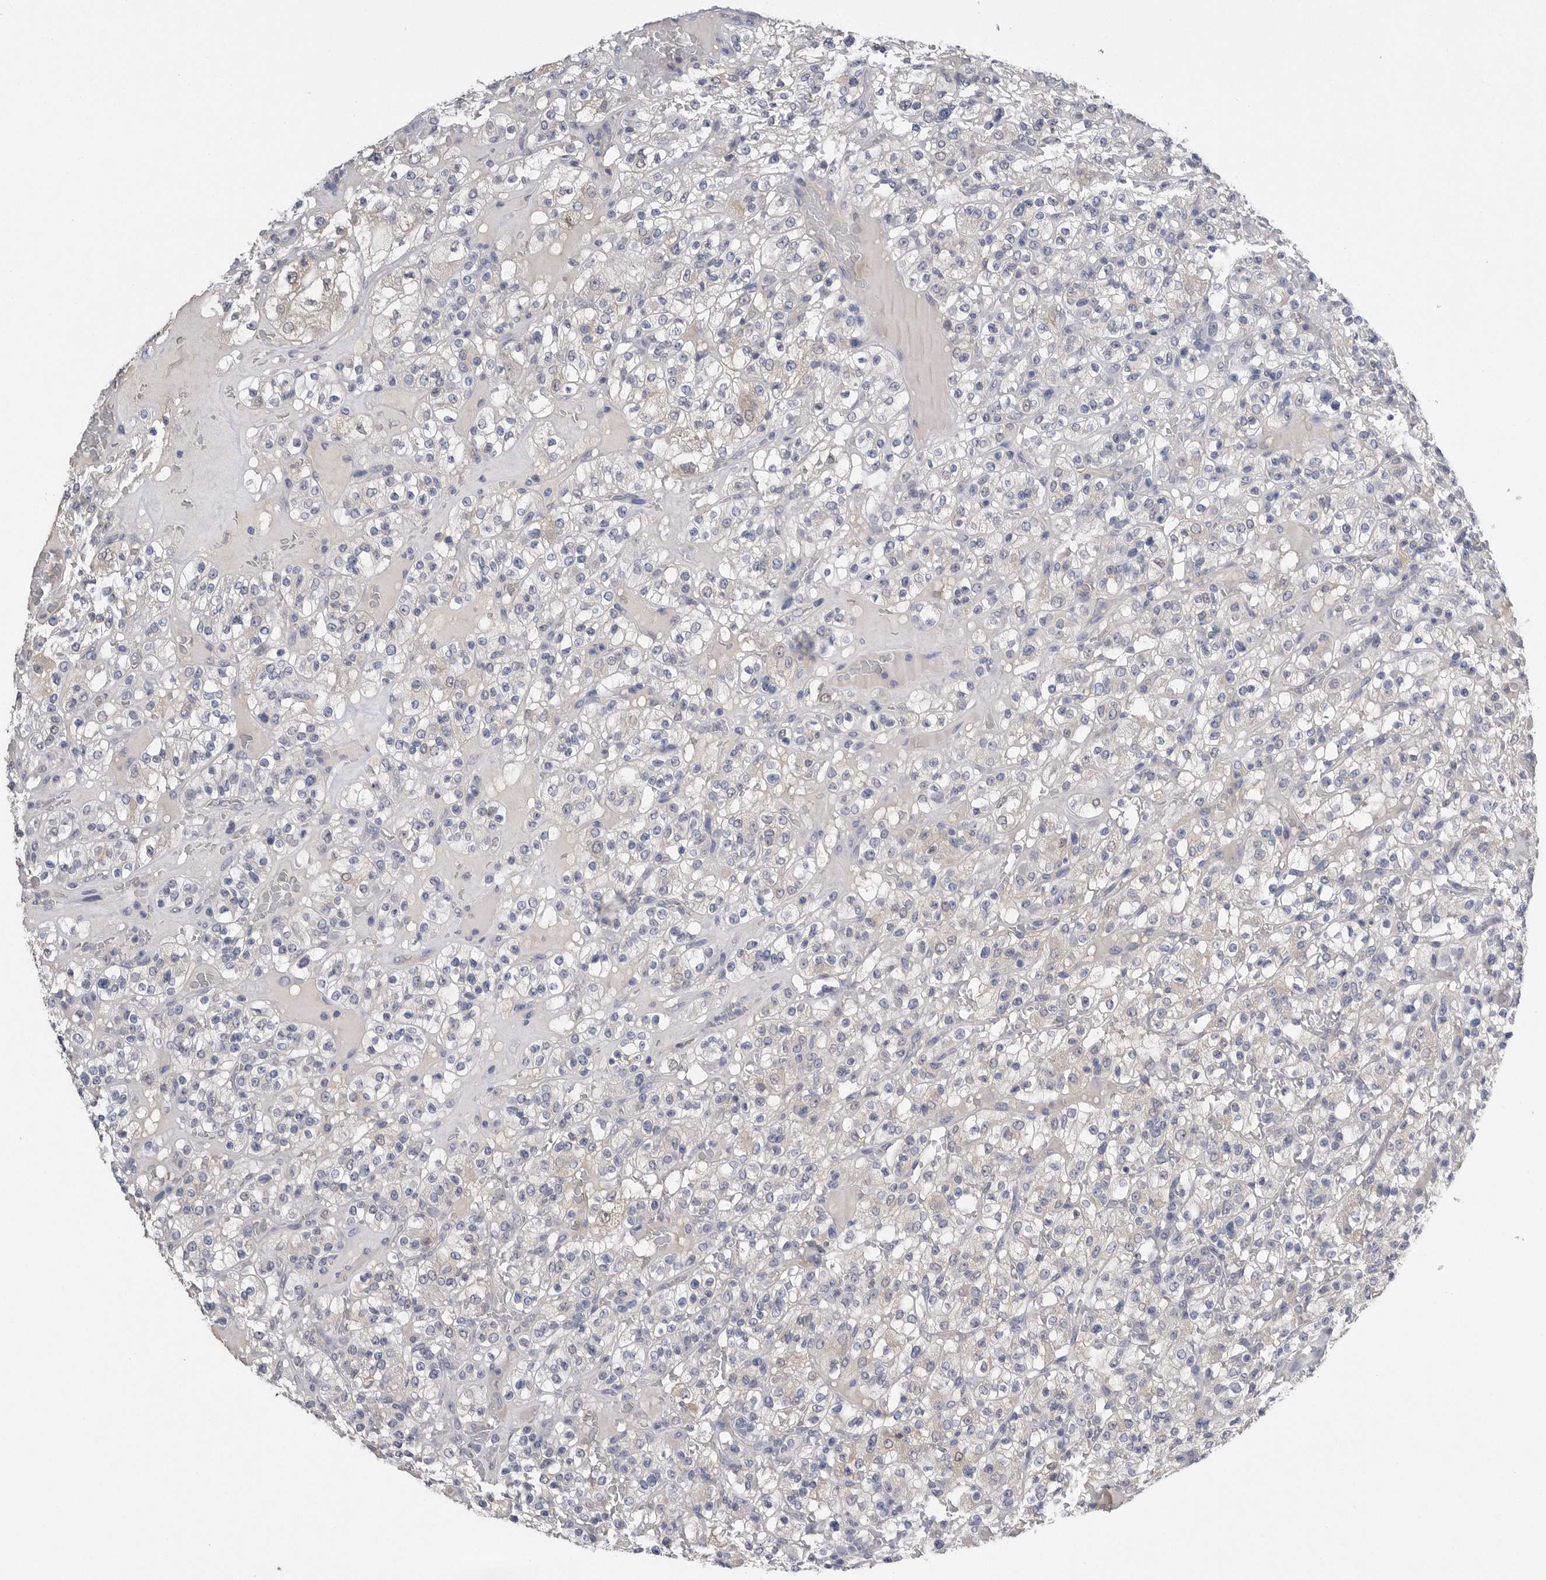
{"staining": {"intensity": "negative", "quantity": "none", "location": "none"}, "tissue": "renal cancer", "cell_type": "Tumor cells", "image_type": "cancer", "snomed": [{"axis": "morphology", "description": "Normal tissue, NOS"}, {"axis": "morphology", "description": "Adenocarcinoma, NOS"}, {"axis": "topography", "description": "Kidney"}], "caption": "A high-resolution image shows IHC staining of renal cancer (adenocarcinoma), which reveals no significant staining in tumor cells.", "gene": "FABP6", "patient": {"sex": "female", "age": 72}}